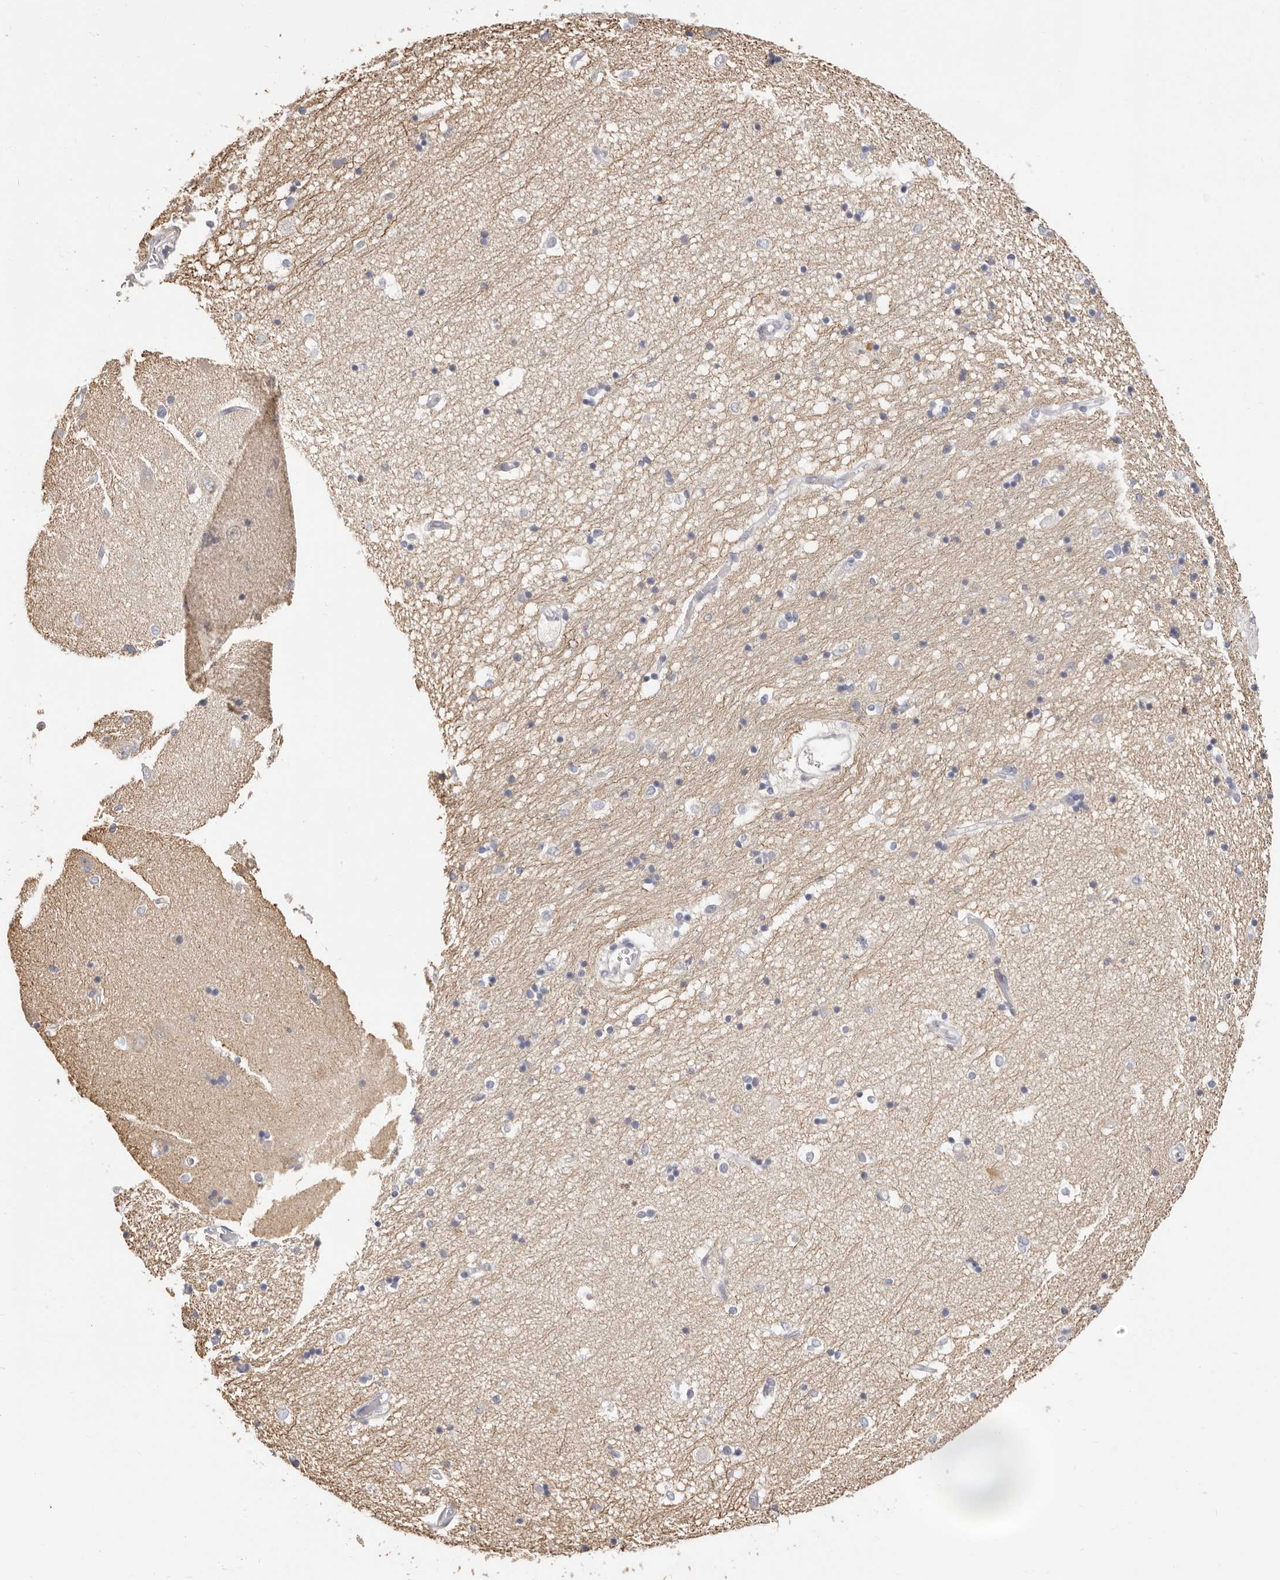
{"staining": {"intensity": "negative", "quantity": "none", "location": "none"}, "tissue": "hippocampus", "cell_type": "Glial cells", "image_type": "normal", "snomed": [{"axis": "morphology", "description": "Normal tissue, NOS"}, {"axis": "topography", "description": "Hippocampus"}], "caption": "A micrograph of hippocampus stained for a protein reveals no brown staining in glial cells.", "gene": "DTNBP1", "patient": {"sex": "male", "age": 45}}